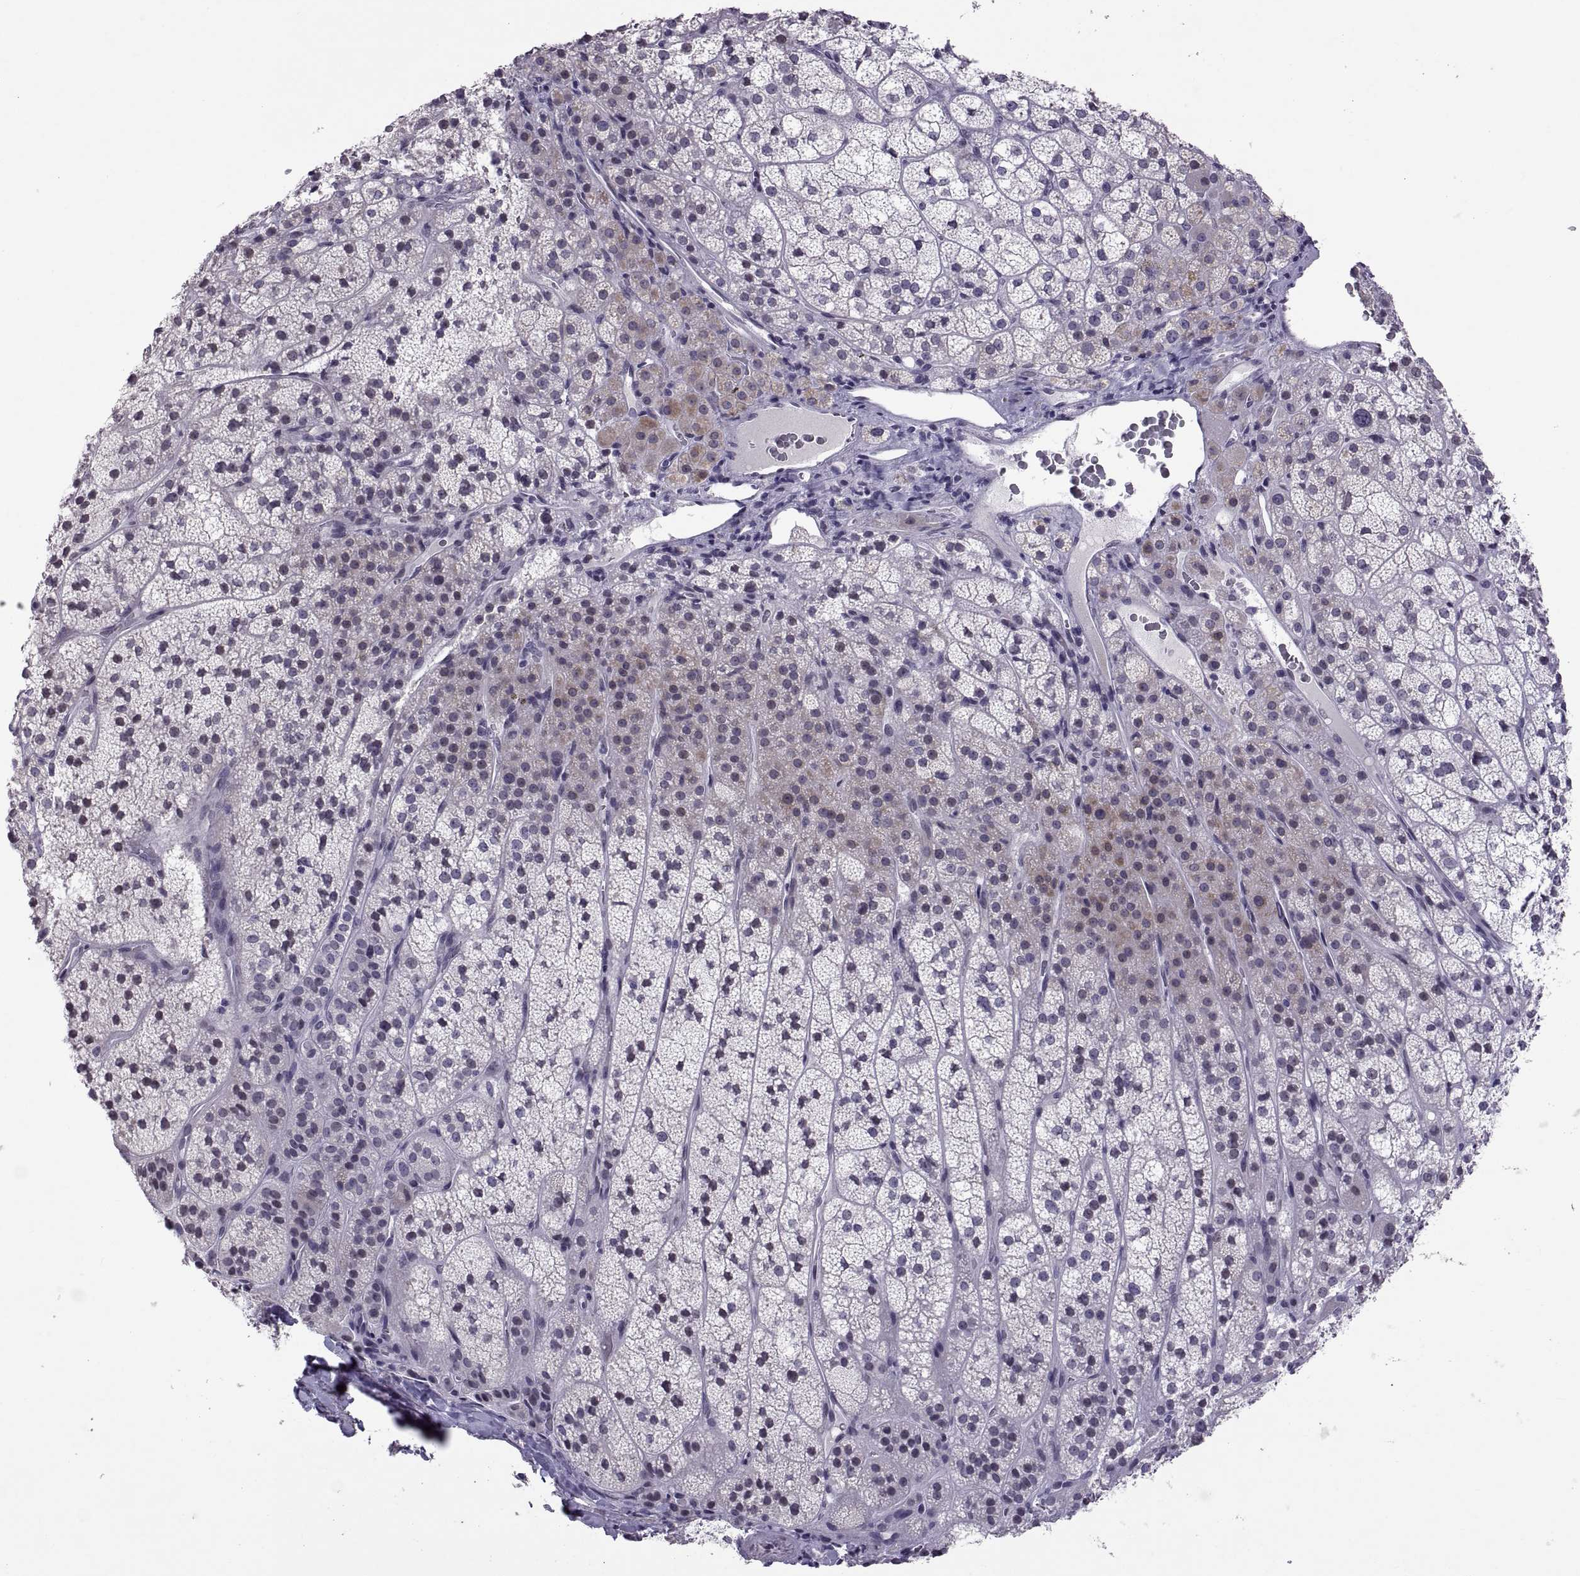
{"staining": {"intensity": "weak", "quantity": "<25%", "location": "cytoplasmic/membranous"}, "tissue": "adrenal gland", "cell_type": "Glandular cells", "image_type": "normal", "snomed": [{"axis": "morphology", "description": "Normal tissue, NOS"}, {"axis": "topography", "description": "Adrenal gland"}], "caption": "Immunohistochemistry (IHC) photomicrograph of benign adrenal gland stained for a protein (brown), which displays no expression in glandular cells.", "gene": "KRT77", "patient": {"sex": "female", "age": 60}}